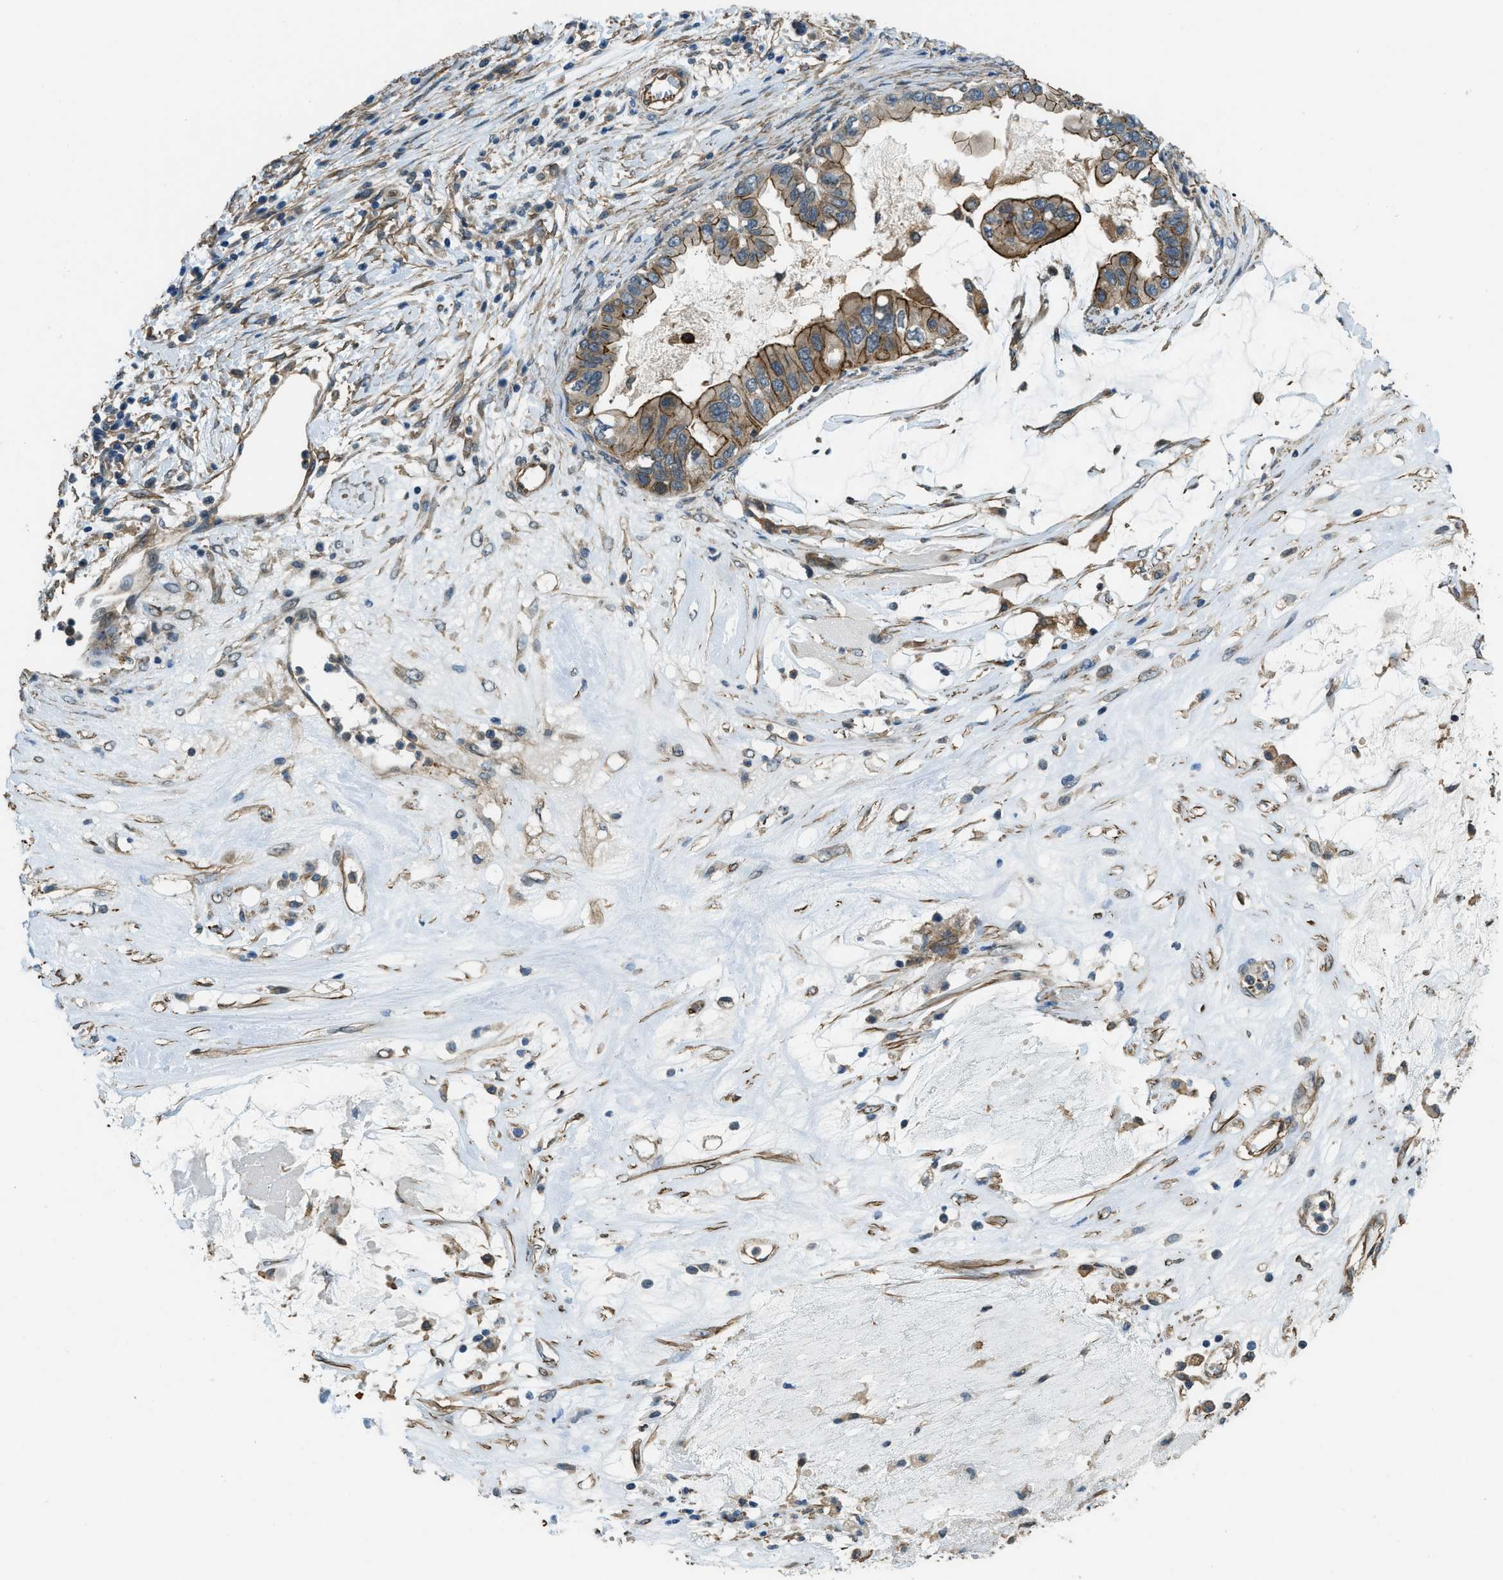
{"staining": {"intensity": "moderate", "quantity": ">75%", "location": "cytoplasmic/membranous"}, "tissue": "ovarian cancer", "cell_type": "Tumor cells", "image_type": "cancer", "snomed": [{"axis": "morphology", "description": "Cystadenocarcinoma, mucinous, NOS"}, {"axis": "topography", "description": "Ovary"}], "caption": "This photomicrograph reveals ovarian cancer (mucinous cystadenocarcinoma) stained with immunohistochemistry to label a protein in brown. The cytoplasmic/membranous of tumor cells show moderate positivity for the protein. Nuclei are counter-stained blue.", "gene": "CGN", "patient": {"sex": "female", "age": 80}}